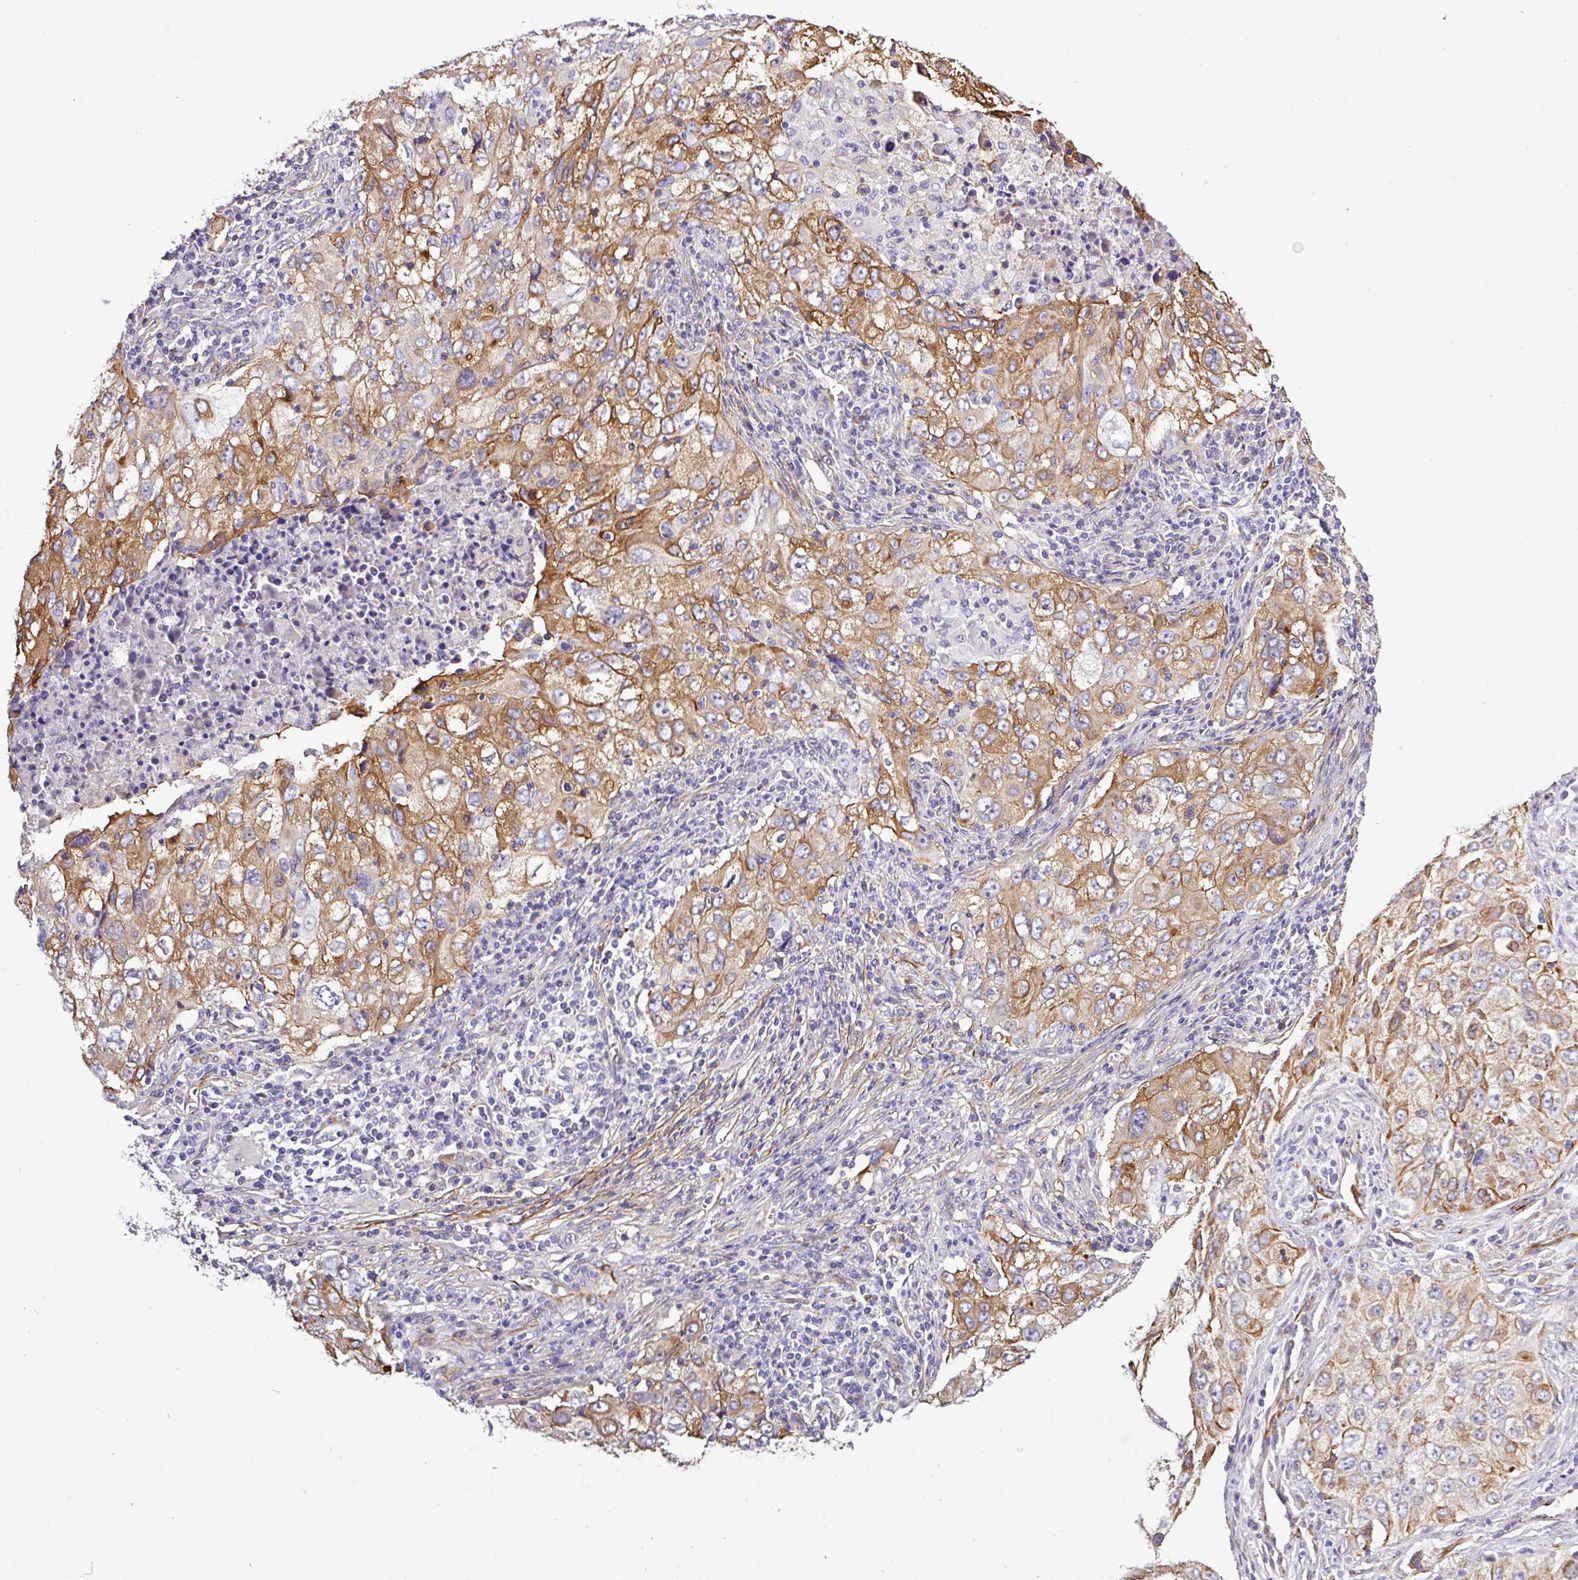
{"staining": {"intensity": "moderate", "quantity": ">75%", "location": "cytoplasmic/membranous"}, "tissue": "lung cancer", "cell_type": "Tumor cells", "image_type": "cancer", "snomed": [{"axis": "morphology", "description": "Adenocarcinoma, NOS"}, {"axis": "morphology", "description": "Adenocarcinoma, metastatic, NOS"}, {"axis": "topography", "description": "Lymph node"}, {"axis": "topography", "description": "Lung"}], "caption": "This micrograph exhibits immunohistochemistry (IHC) staining of lung cancer (metastatic adenocarcinoma), with medium moderate cytoplasmic/membranous expression in about >75% of tumor cells.", "gene": "PARD6A", "patient": {"sex": "female", "age": 42}}